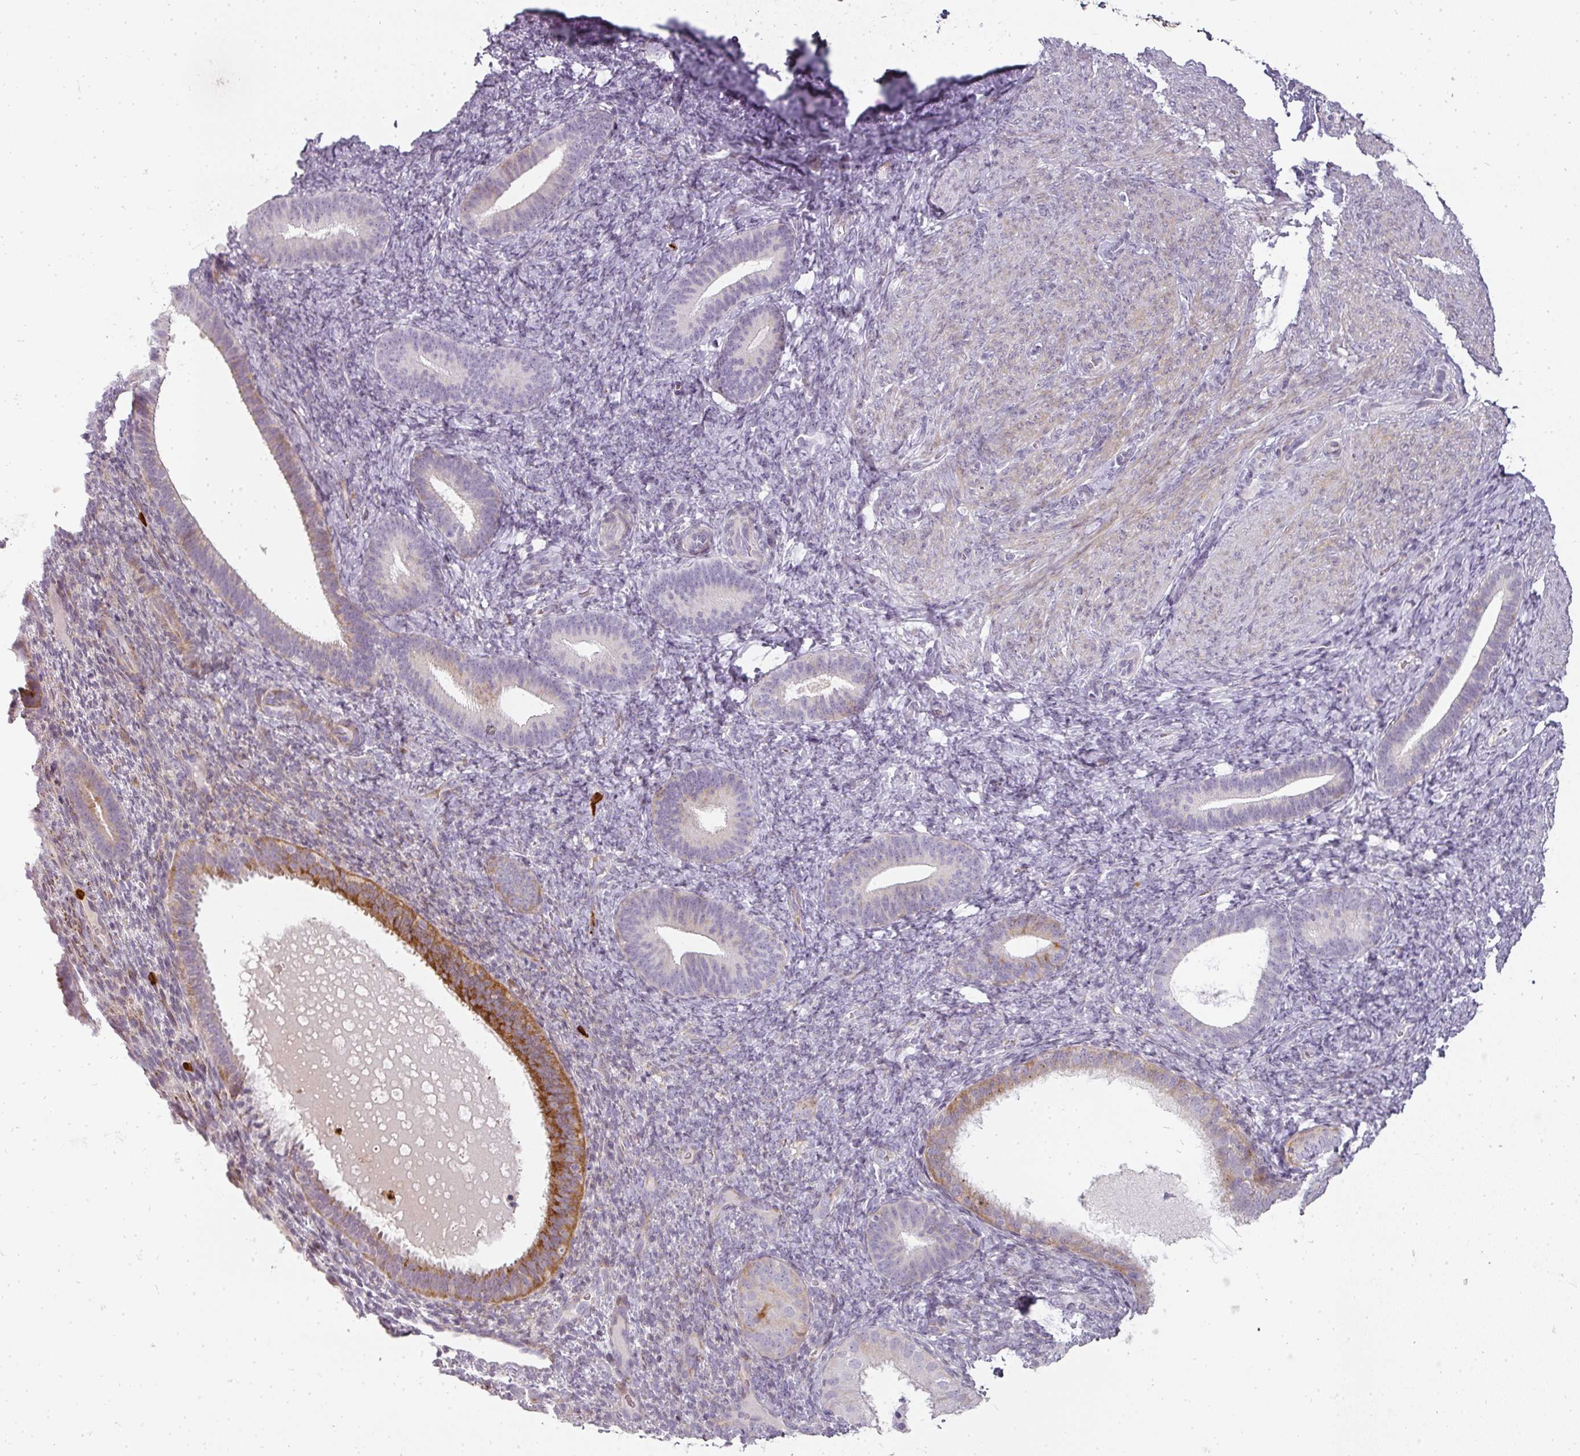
{"staining": {"intensity": "negative", "quantity": "none", "location": "none"}, "tissue": "endometrium", "cell_type": "Cells in endometrial stroma", "image_type": "normal", "snomed": [{"axis": "morphology", "description": "Normal tissue, NOS"}, {"axis": "topography", "description": "Endometrium"}], "caption": "Protein analysis of unremarkable endometrium demonstrates no significant expression in cells in endometrial stroma.", "gene": "BIK", "patient": {"sex": "female", "age": 65}}